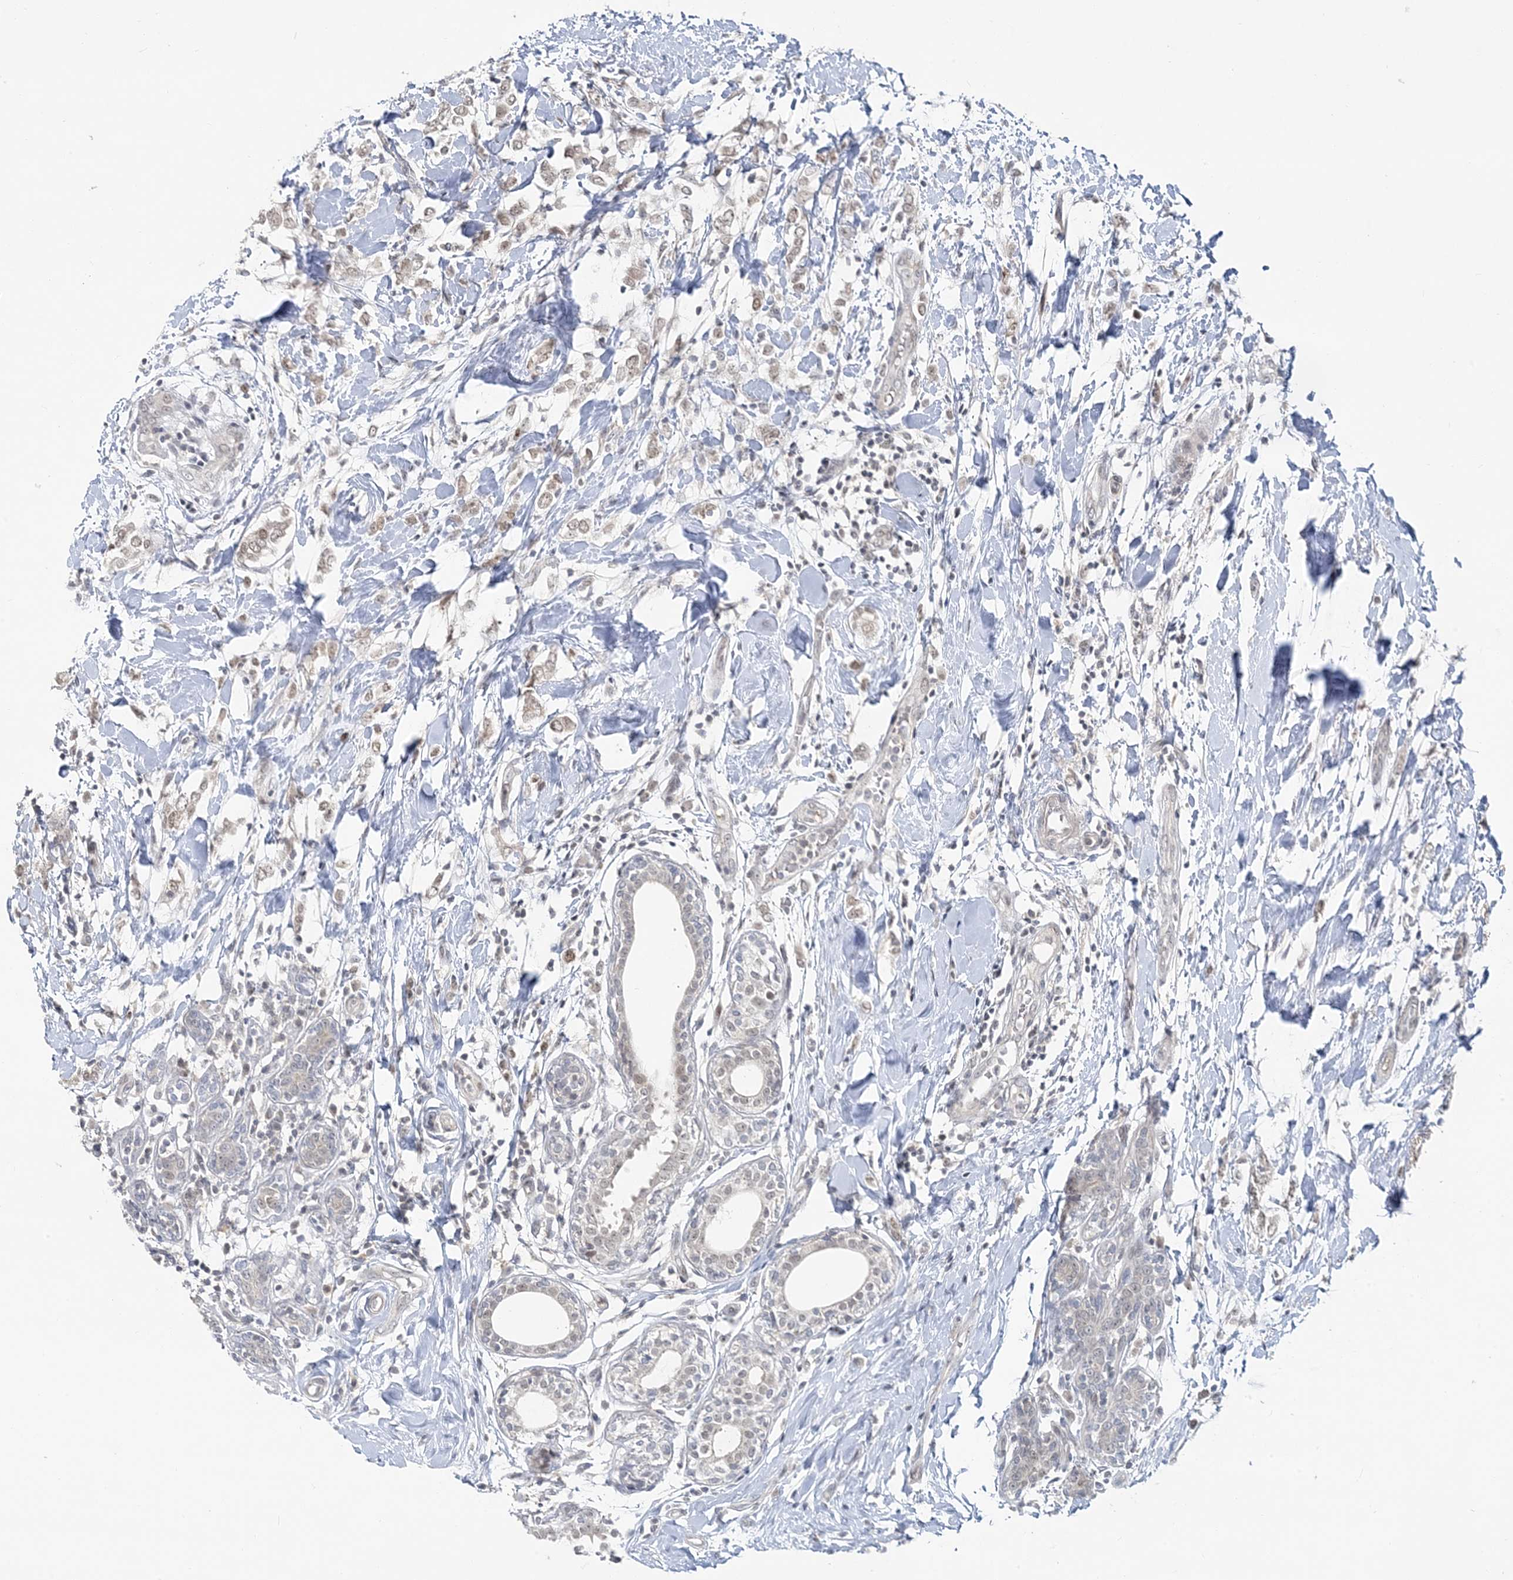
{"staining": {"intensity": "weak", "quantity": "25%-75%", "location": "nuclear"}, "tissue": "breast cancer", "cell_type": "Tumor cells", "image_type": "cancer", "snomed": [{"axis": "morphology", "description": "Normal tissue, NOS"}, {"axis": "morphology", "description": "Lobular carcinoma"}, {"axis": "topography", "description": "Breast"}], "caption": "Human breast lobular carcinoma stained for a protein (brown) shows weak nuclear positive expression in approximately 25%-75% of tumor cells.", "gene": "LEXM", "patient": {"sex": "female", "age": 47}}